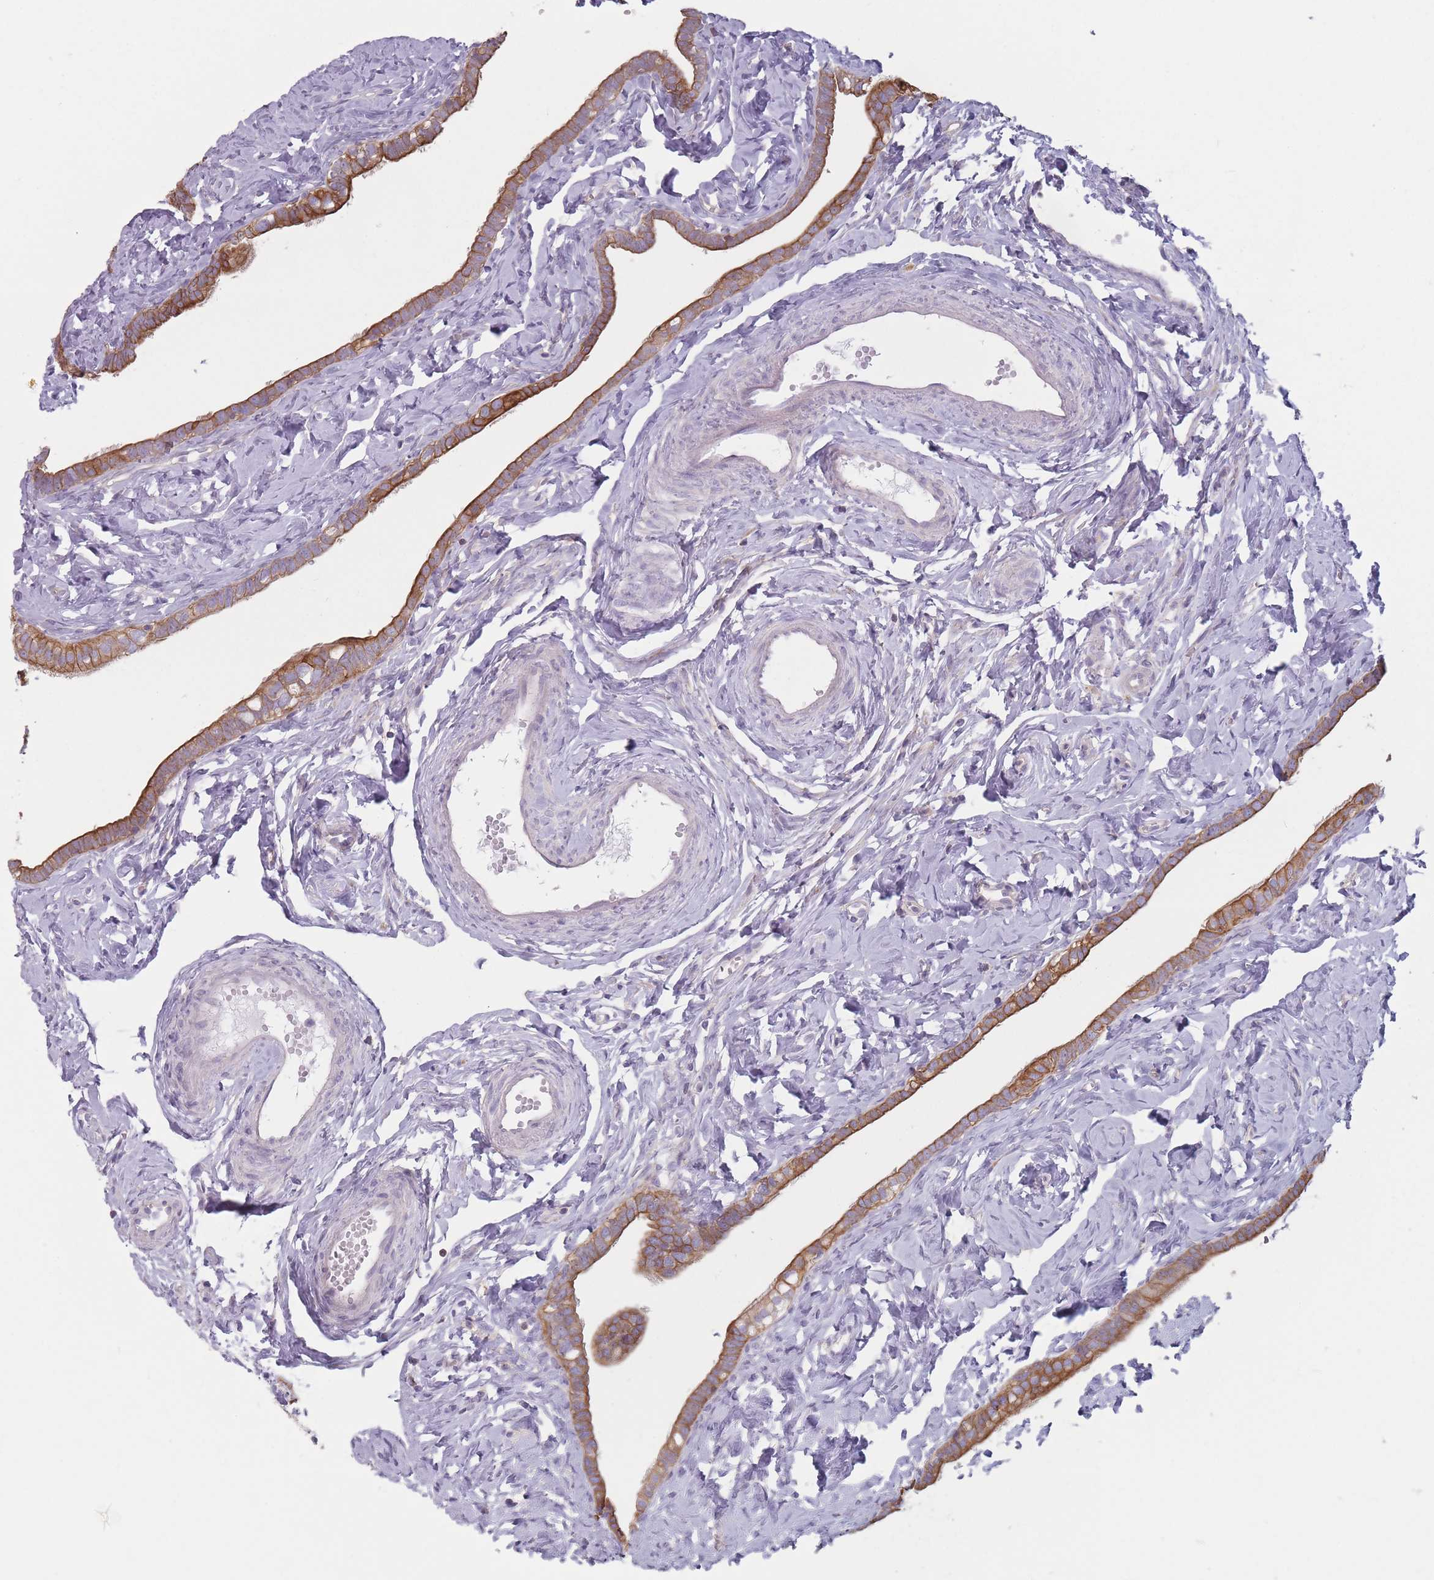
{"staining": {"intensity": "moderate", "quantity": ">75%", "location": "cytoplasmic/membranous"}, "tissue": "fallopian tube", "cell_type": "Glandular cells", "image_type": "normal", "snomed": [{"axis": "morphology", "description": "Normal tissue, NOS"}, {"axis": "topography", "description": "Fallopian tube"}], "caption": "IHC micrograph of benign fallopian tube stained for a protein (brown), which exhibits medium levels of moderate cytoplasmic/membranous positivity in about >75% of glandular cells.", "gene": "HSBP1L1", "patient": {"sex": "female", "age": 66}}